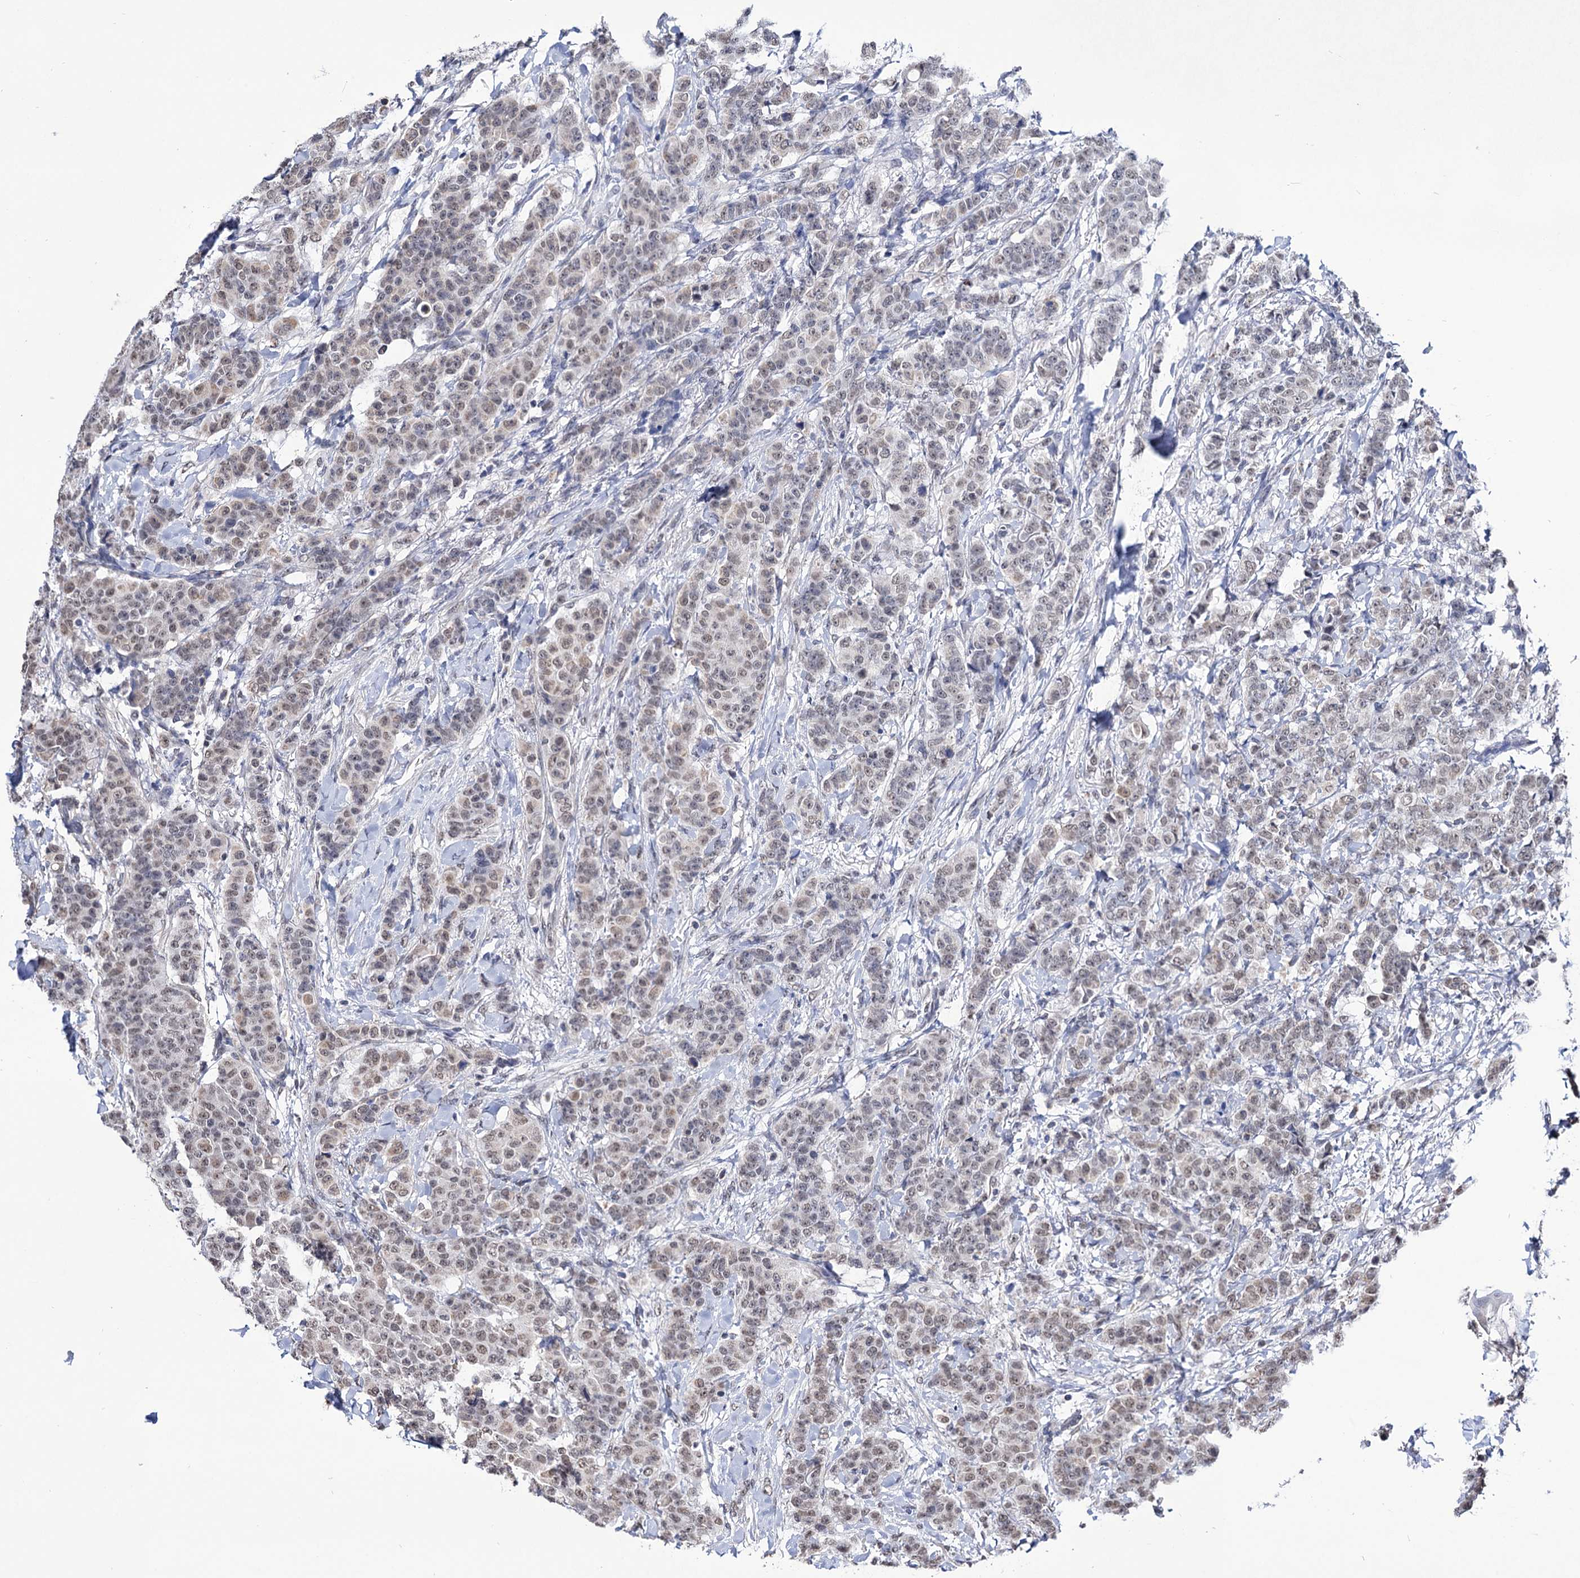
{"staining": {"intensity": "moderate", "quantity": "25%-75%", "location": "nuclear"}, "tissue": "breast cancer", "cell_type": "Tumor cells", "image_type": "cancer", "snomed": [{"axis": "morphology", "description": "Duct carcinoma"}, {"axis": "topography", "description": "Breast"}], "caption": "Tumor cells demonstrate moderate nuclear staining in about 25%-75% of cells in breast cancer (invasive ductal carcinoma).", "gene": "ABHD10", "patient": {"sex": "female", "age": 40}}